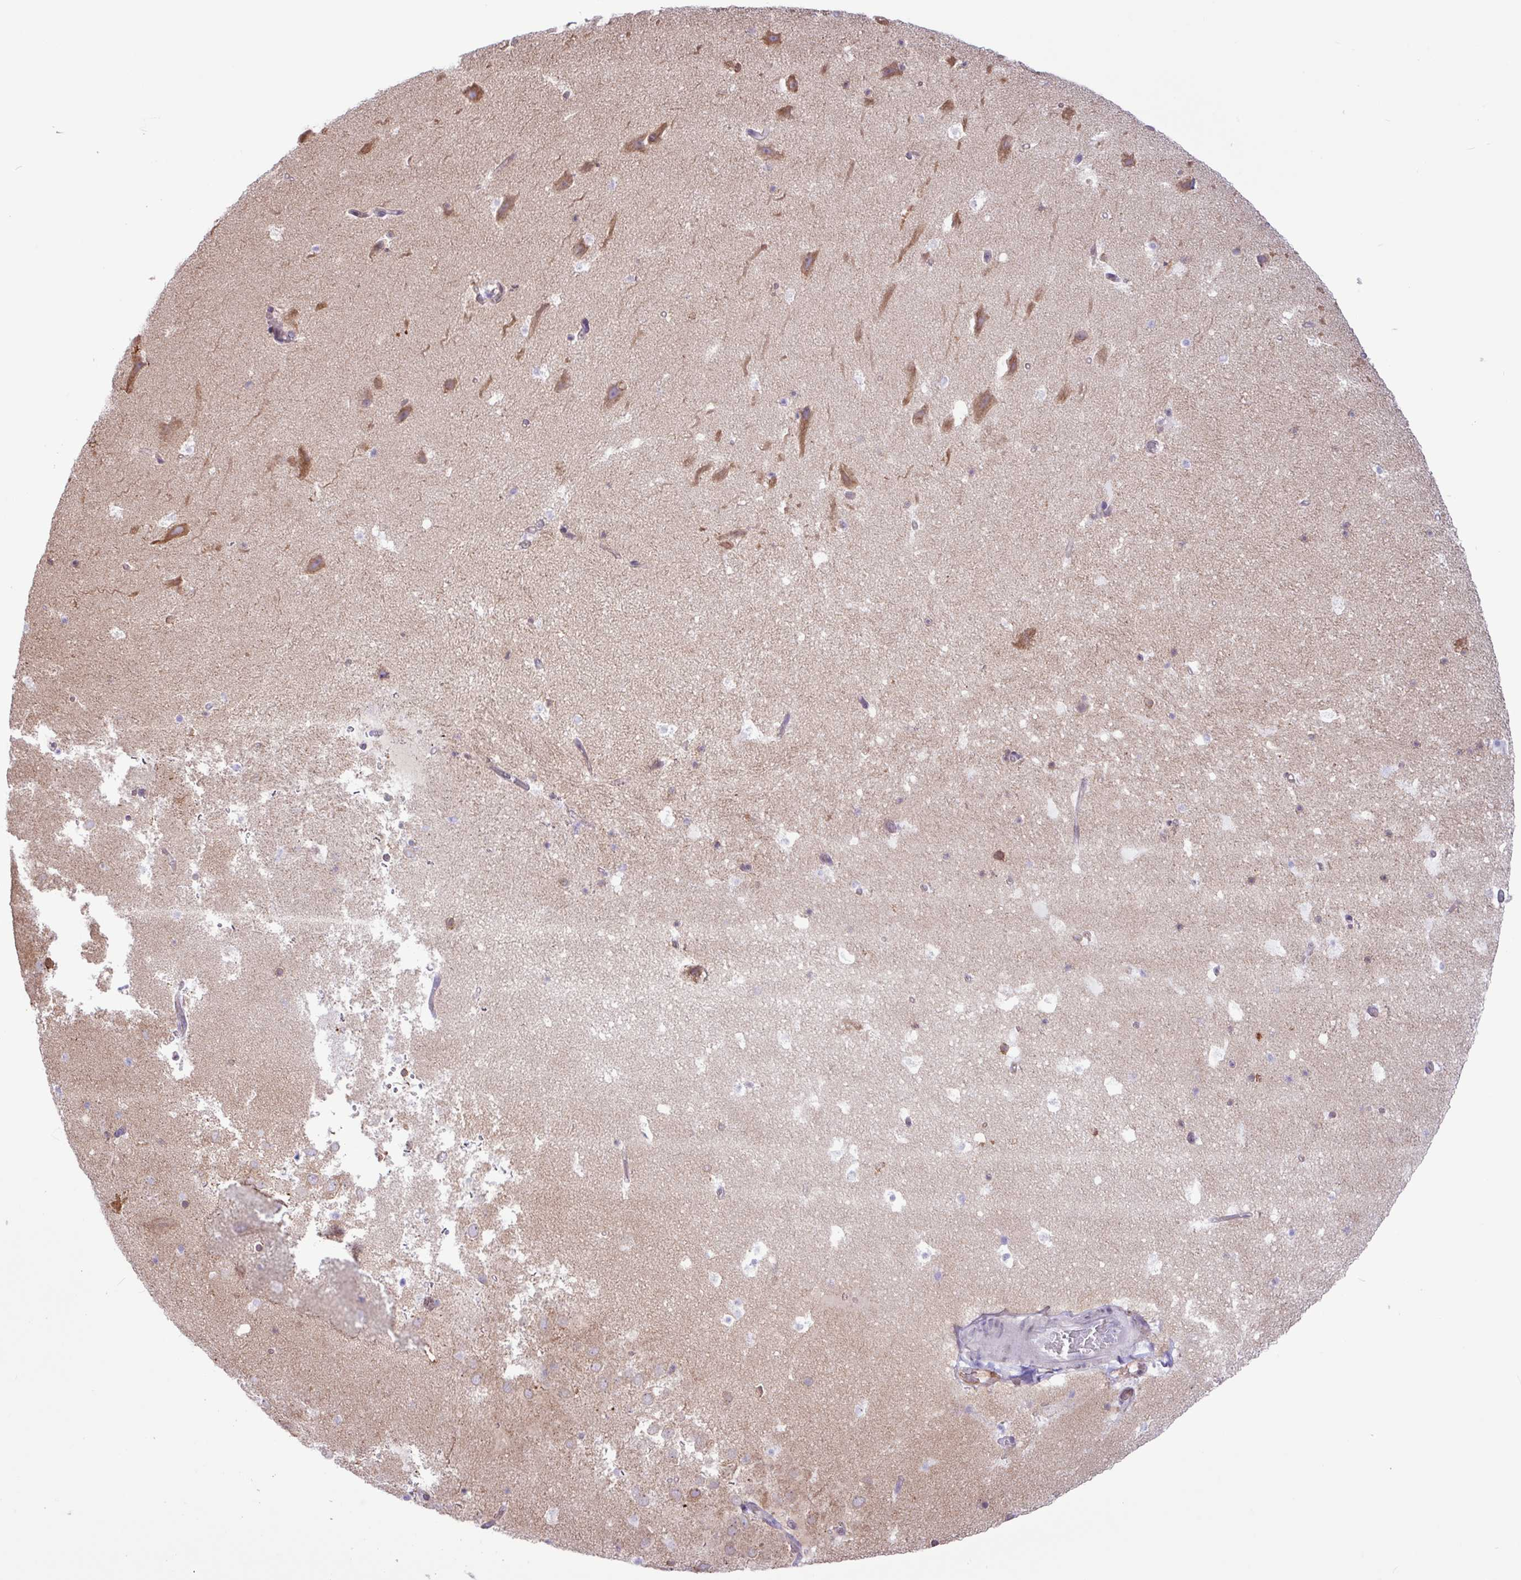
{"staining": {"intensity": "negative", "quantity": "none", "location": "none"}, "tissue": "hippocampus", "cell_type": "Glial cells", "image_type": "normal", "snomed": [{"axis": "morphology", "description": "Normal tissue, NOS"}, {"axis": "topography", "description": "Hippocampus"}], "caption": "IHC micrograph of unremarkable hippocampus: human hippocampus stained with DAB exhibits no significant protein expression in glial cells.", "gene": "SLC38A1", "patient": {"sex": "male", "age": 37}}